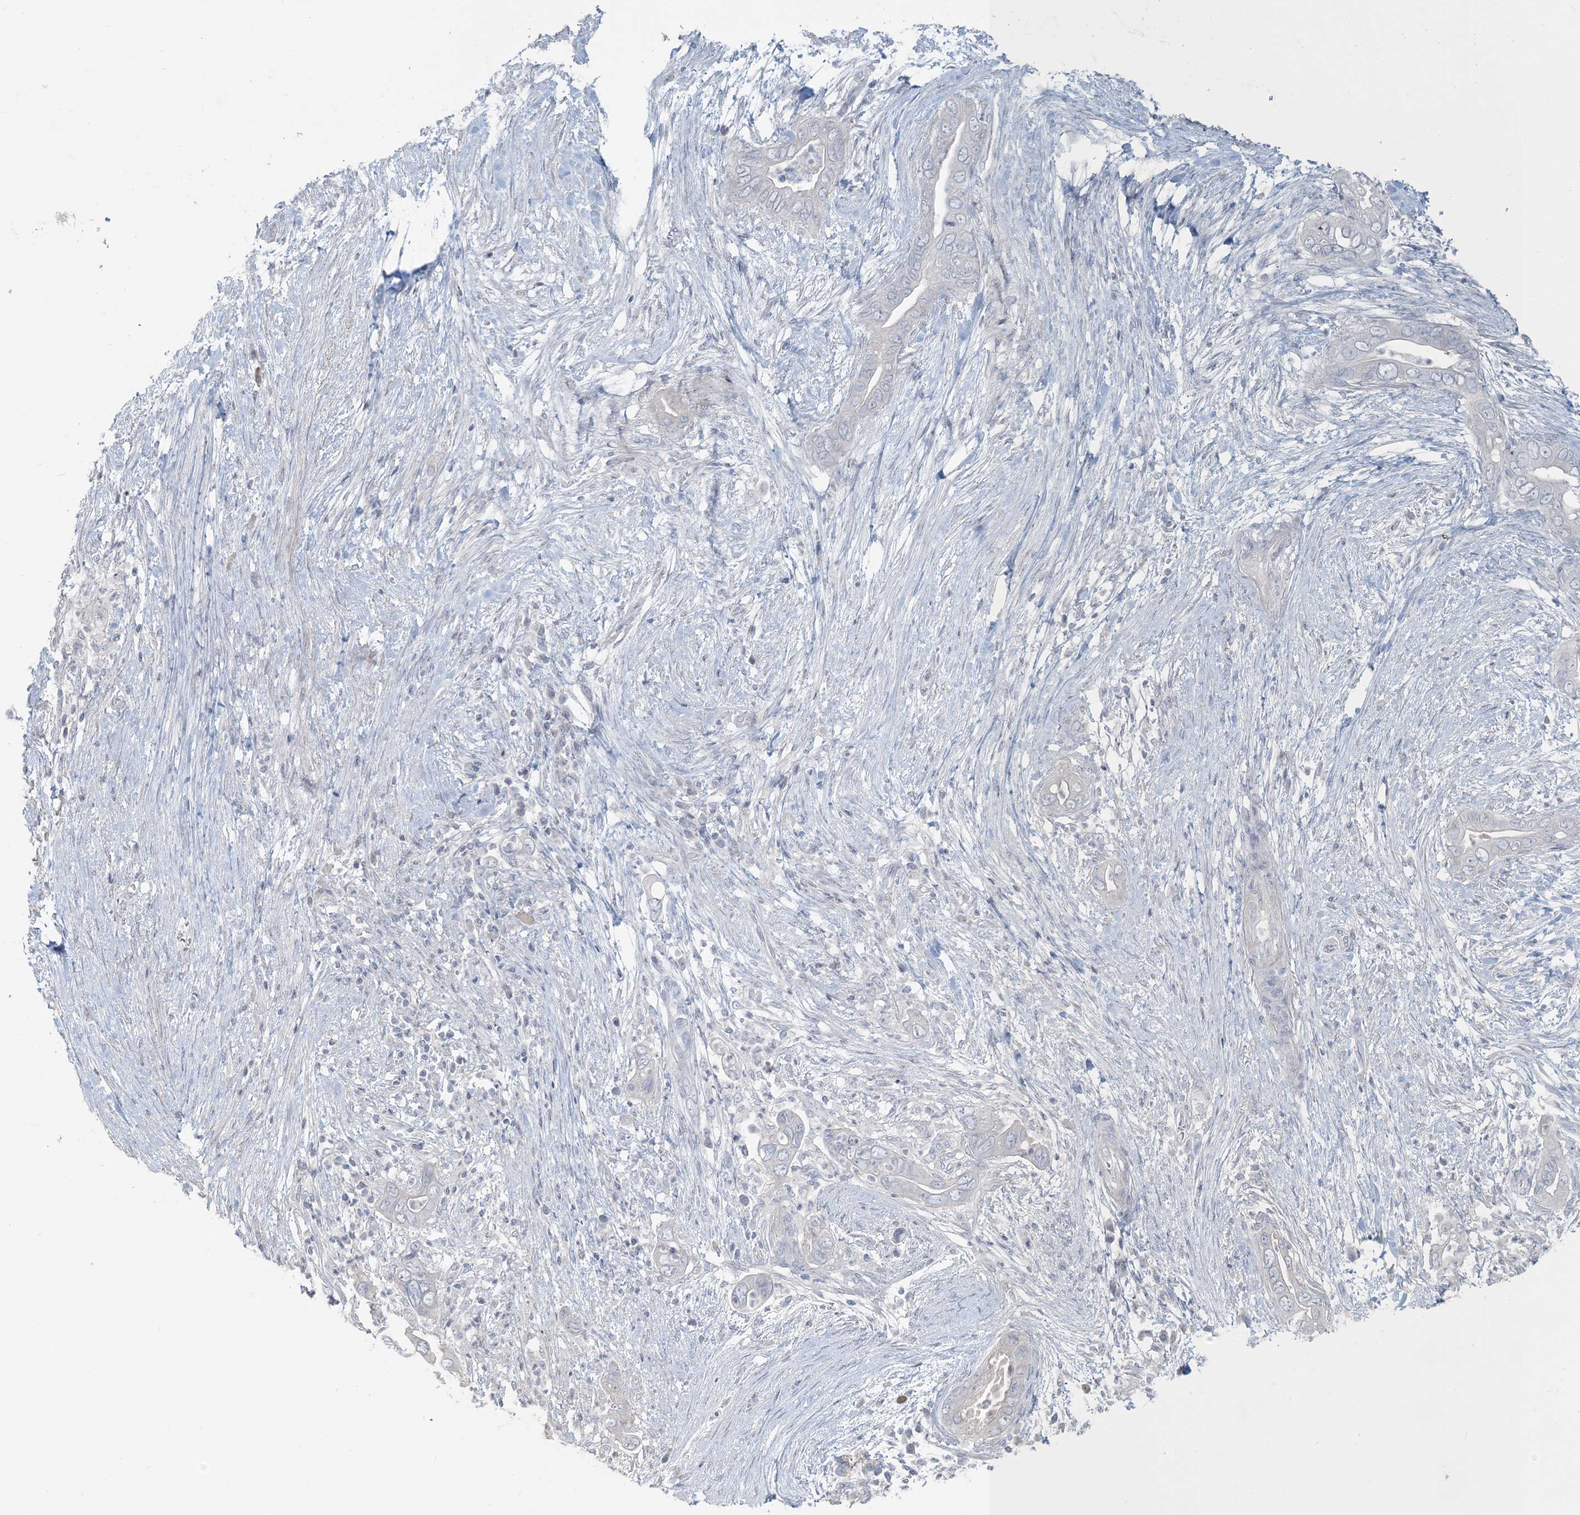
{"staining": {"intensity": "negative", "quantity": "none", "location": "none"}, "tissue": "pancreatic cancer", "cell_type": "Tumor cells", "image_type": "cancer", "snomed": [{"axis": "morphology", "description": "Adenocarcinoma, NOS"}, {"axis": "topography", "description": "Pancreas"}], "caption": "Histopathology image shows no protein expression in tumor cells of pancreatic cancer (adenocarcinoma) tissue. The staining is performed using DAB (3,3'-diaminobenzidine) brown chromogen with nuclei counter-stained in using hematoxylin.", "gene": "NPHS2", "patient": {"sex": "male", "age": 75}}